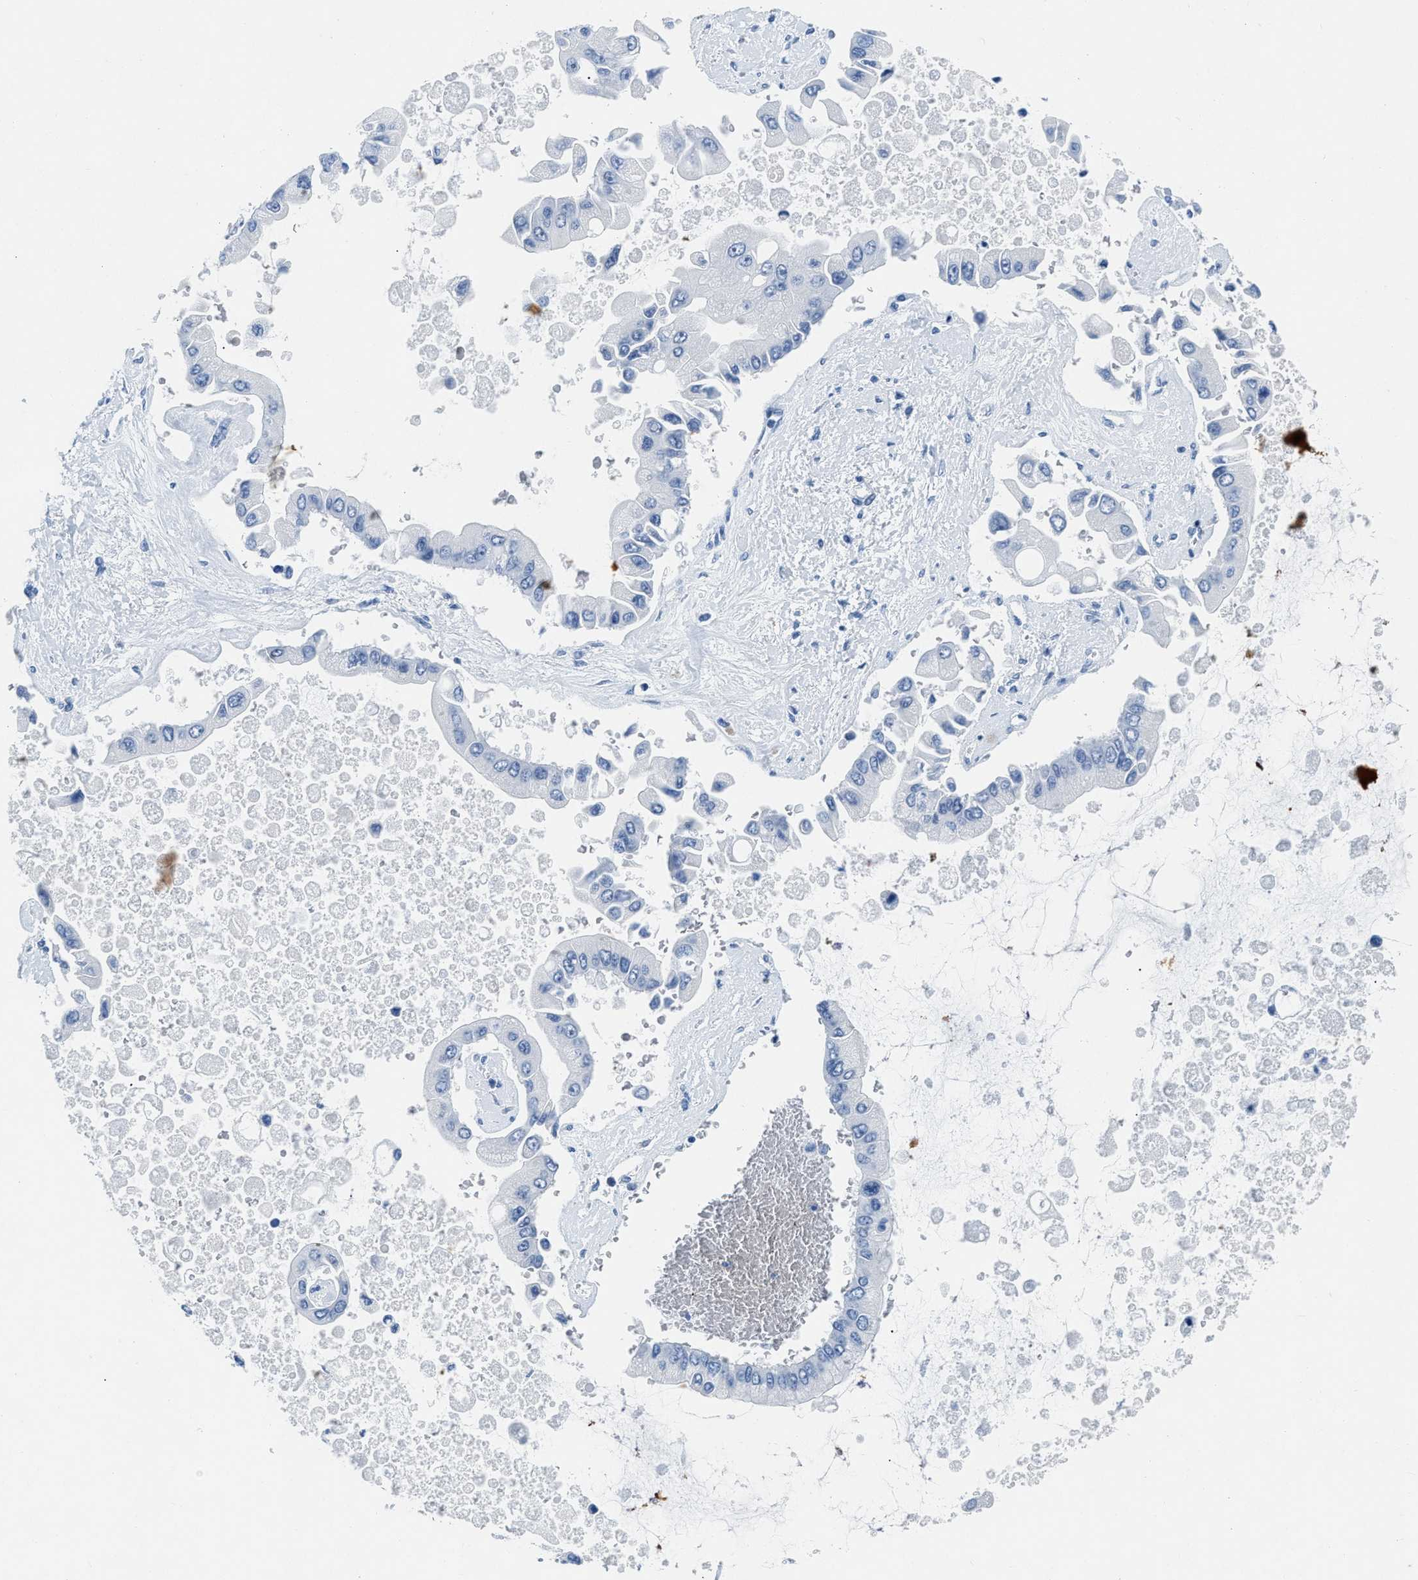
{"staining": {"intensity": "negative", "quantity": "none", "location": "none"}, "tissue": "liver cancer", "cell_type": "Tumor cells", "image_type": "cancer", "snomed": [{"axis": "morphology", "description": "Cholangiocarcinoma"}, {"axis": "topography", "description": "Liver"}], "caption": "This is an IHC histopathology image of human liver cancer (cholangiocarcinoma). There is no expression in tumor cells.", "gene": "NFATC2", "patient": {"sex": "male", "age": 50}}